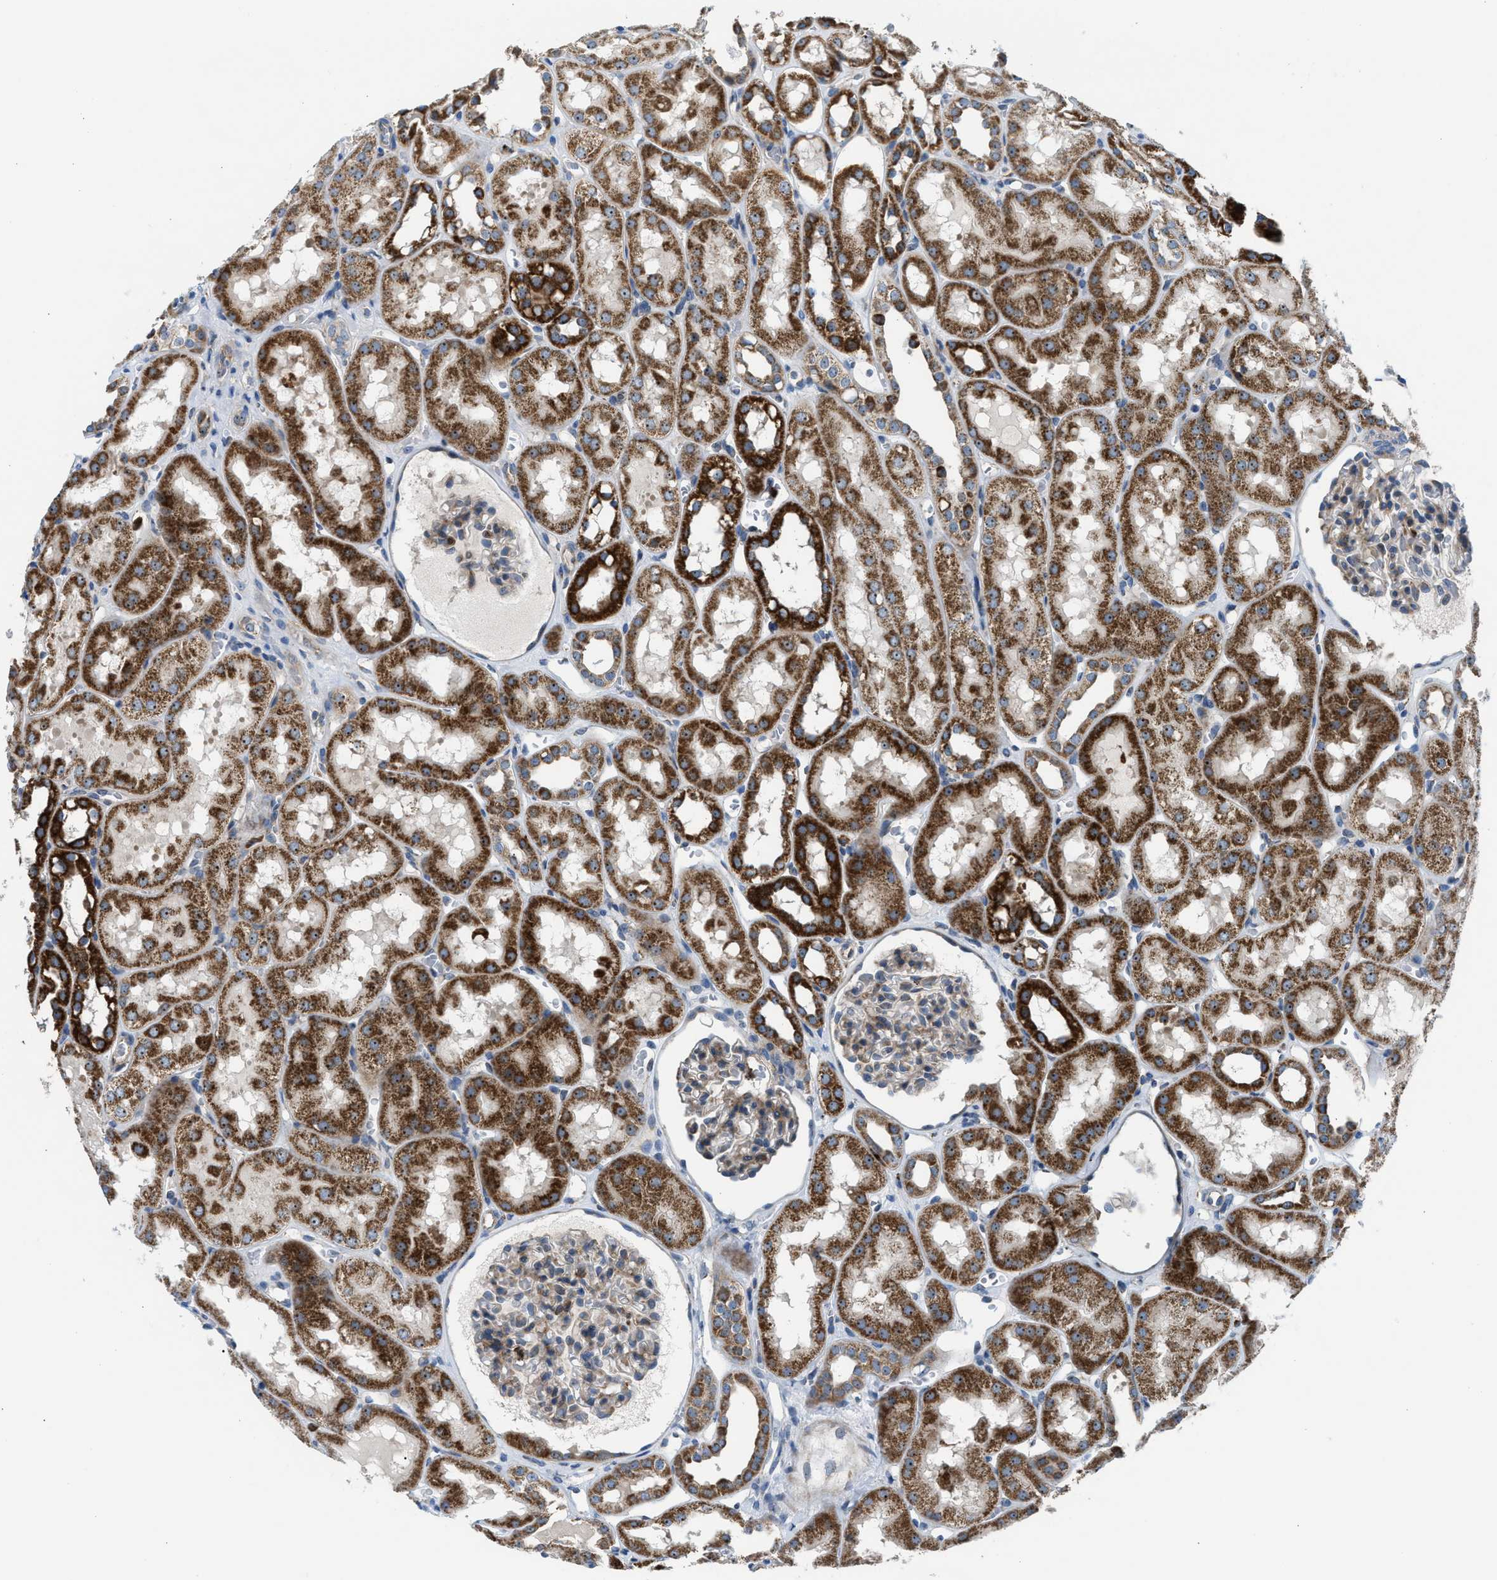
{"staining": {"intensity": "weak", "quantity": "25%-75%", "location": "cytoplasmic/membranous"}, "tissue": "kidney", "cell_type": "Cells in glomeruli", "image_type": "normal", "snomed": [{"axis": "morphology", "description": "Normal tissue, NOS"}, {"axis": "topography", "description": "Kidney"}, {"axis": "topography", "description": "Urinary bladder"}], "caption": "A high-resolution histopathology image shows immunohistochemistry (IHC) staining of unremarkable kidney, which demonstrates weak cytoplasmic/membranous positivity in about 25%-75% of cells in glomeruli.", "gene": "TPH1", "patient": {"sex": "male", "age": 16}}